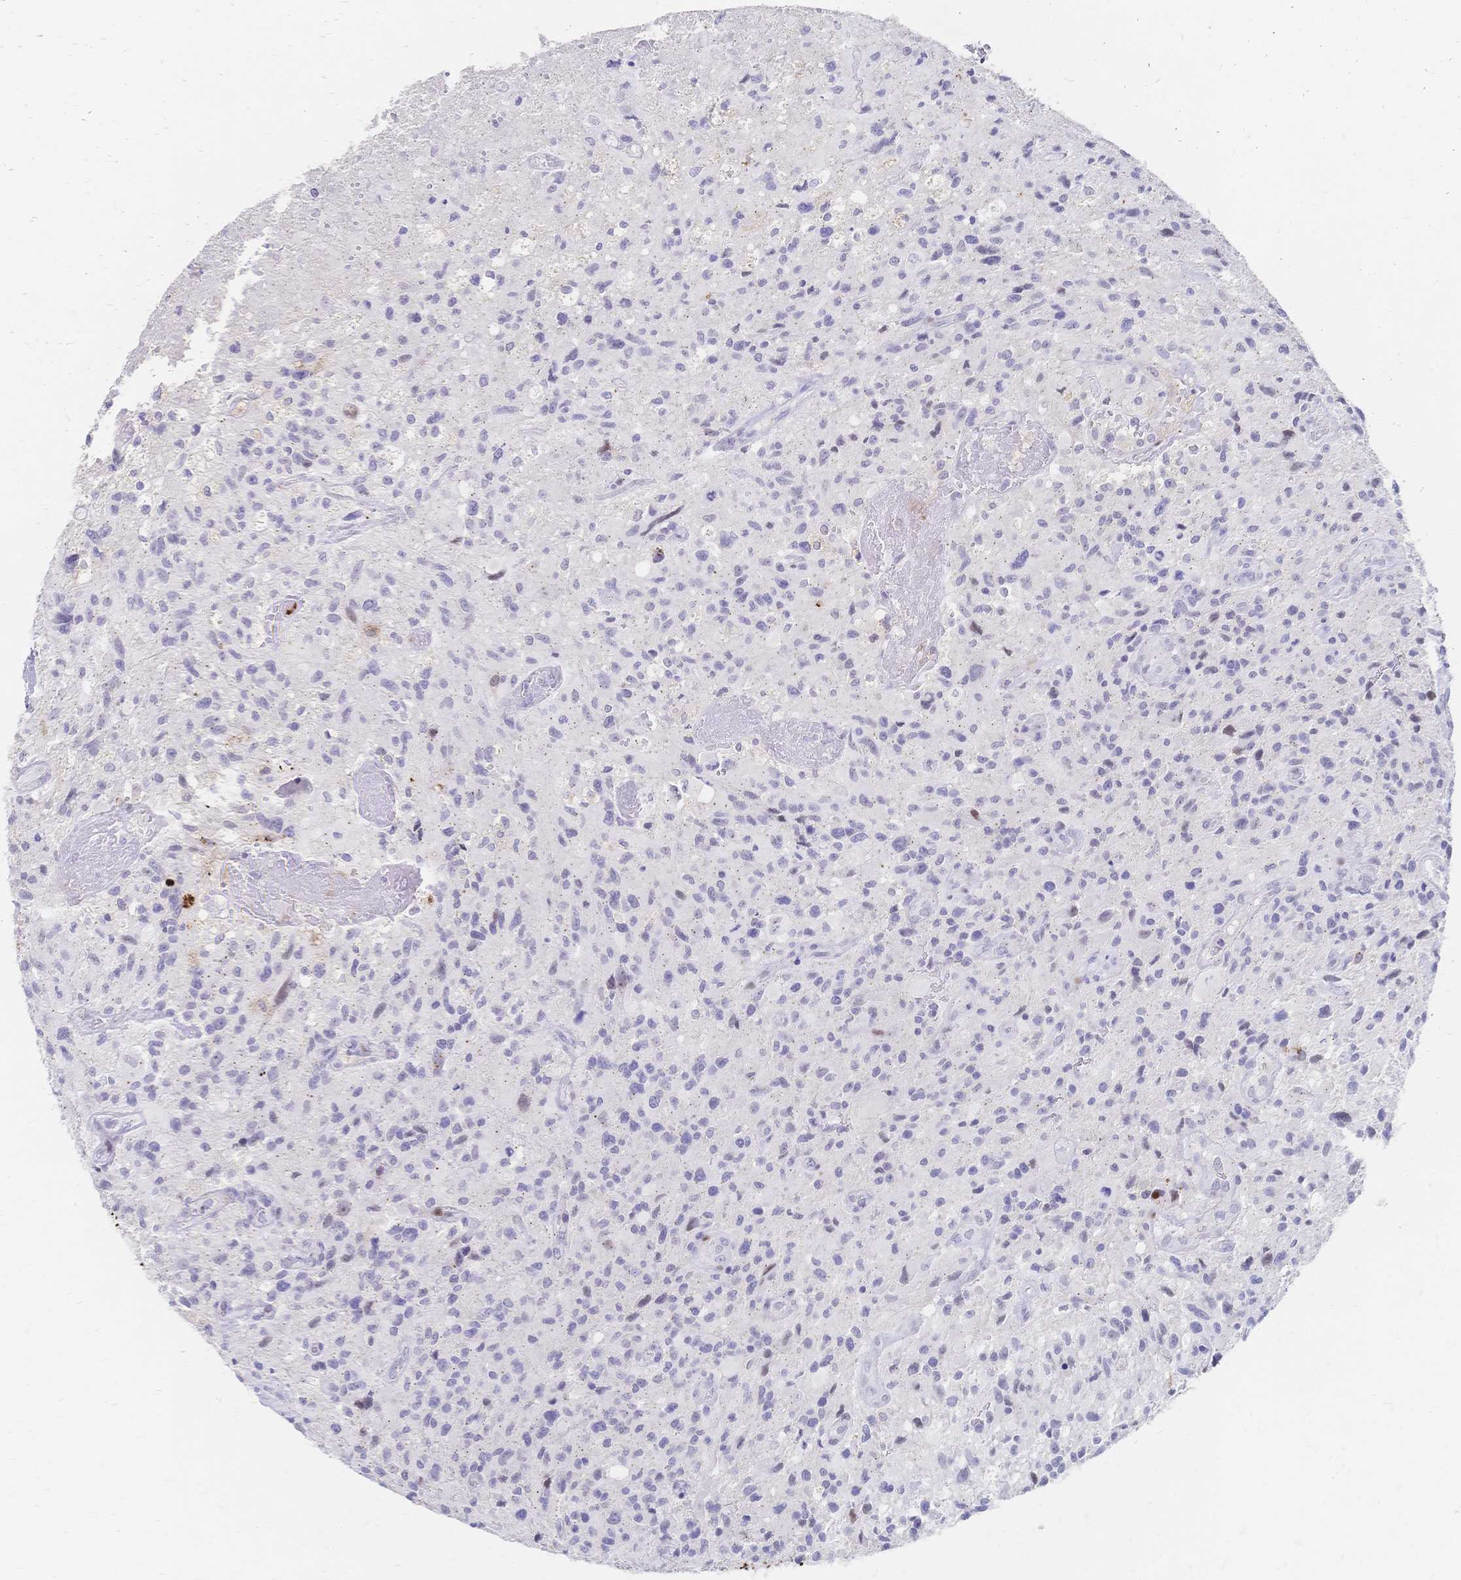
{"staining": {"intensity": "negative", "quantity": "none", "location": "none"}, "tissue": "glioma", "cell_type": "Tumor cells", "image_type": "cancer", "snomed": [{"axis": "morphology", "description": "Glioma, malignant, High grade"}, {"axis": "topography", "description": "Brain"}], "caption": "Tumor cells are negative for protein expression in human malignant glioma (high-grade).", "gene": "PSORS1C2", "patient": {"sex": "male", "age": 63}}